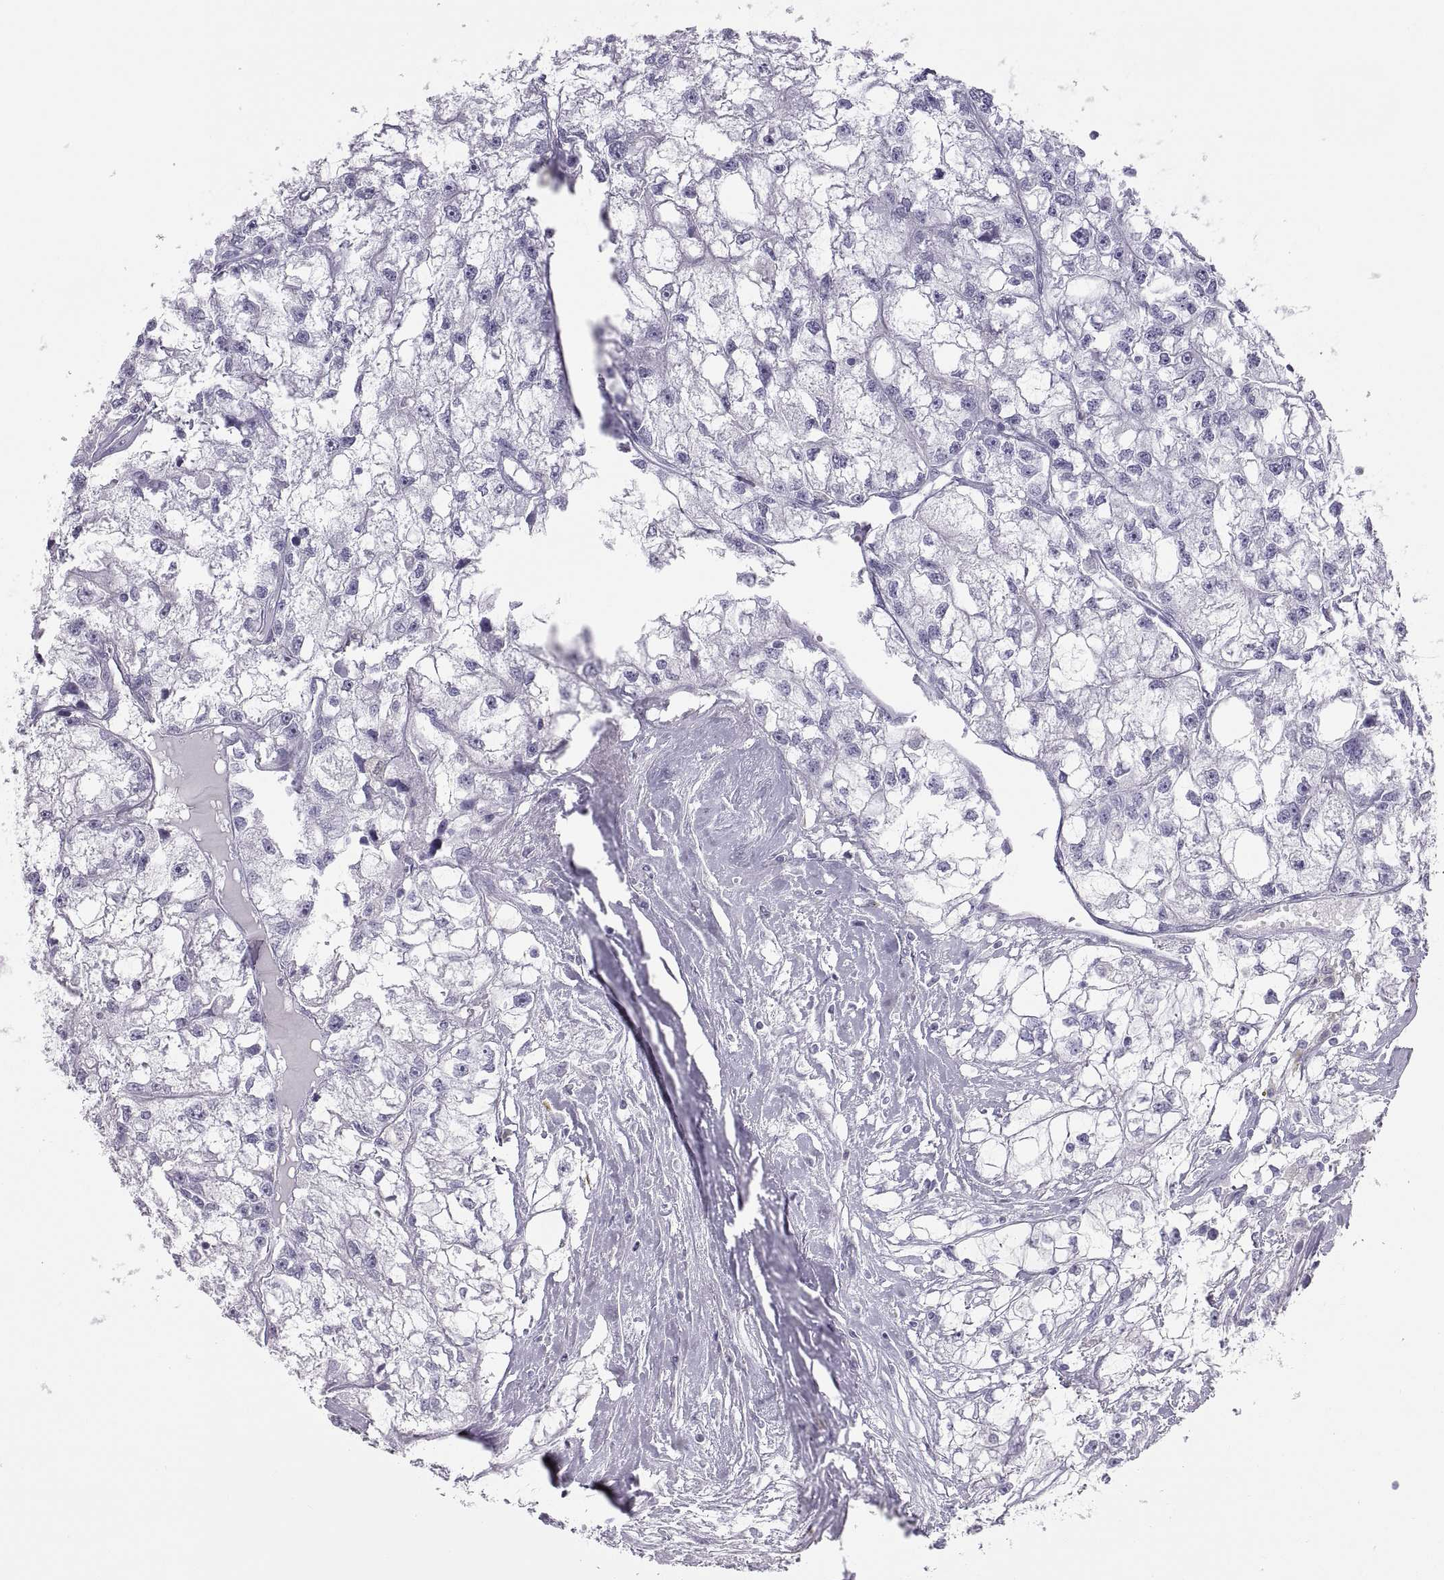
{"staining": {"intensity": "negative", "quantity": "none", "location": "none"}, "tissue": "renal cancer", "cell_type": "Tumor cells", "image_type": "cancer", "snomed": [{"axis": "morphology", "description": "Adenocarcinoma, NOS"}, {"axis": "topography", "description": "Kidney"}], "caption": "Tumor cells are negative for protein expression in human adenocarcinoma (renal).", "gene": "SEMG1", "patient": {"sex": "male", "age": 56}}